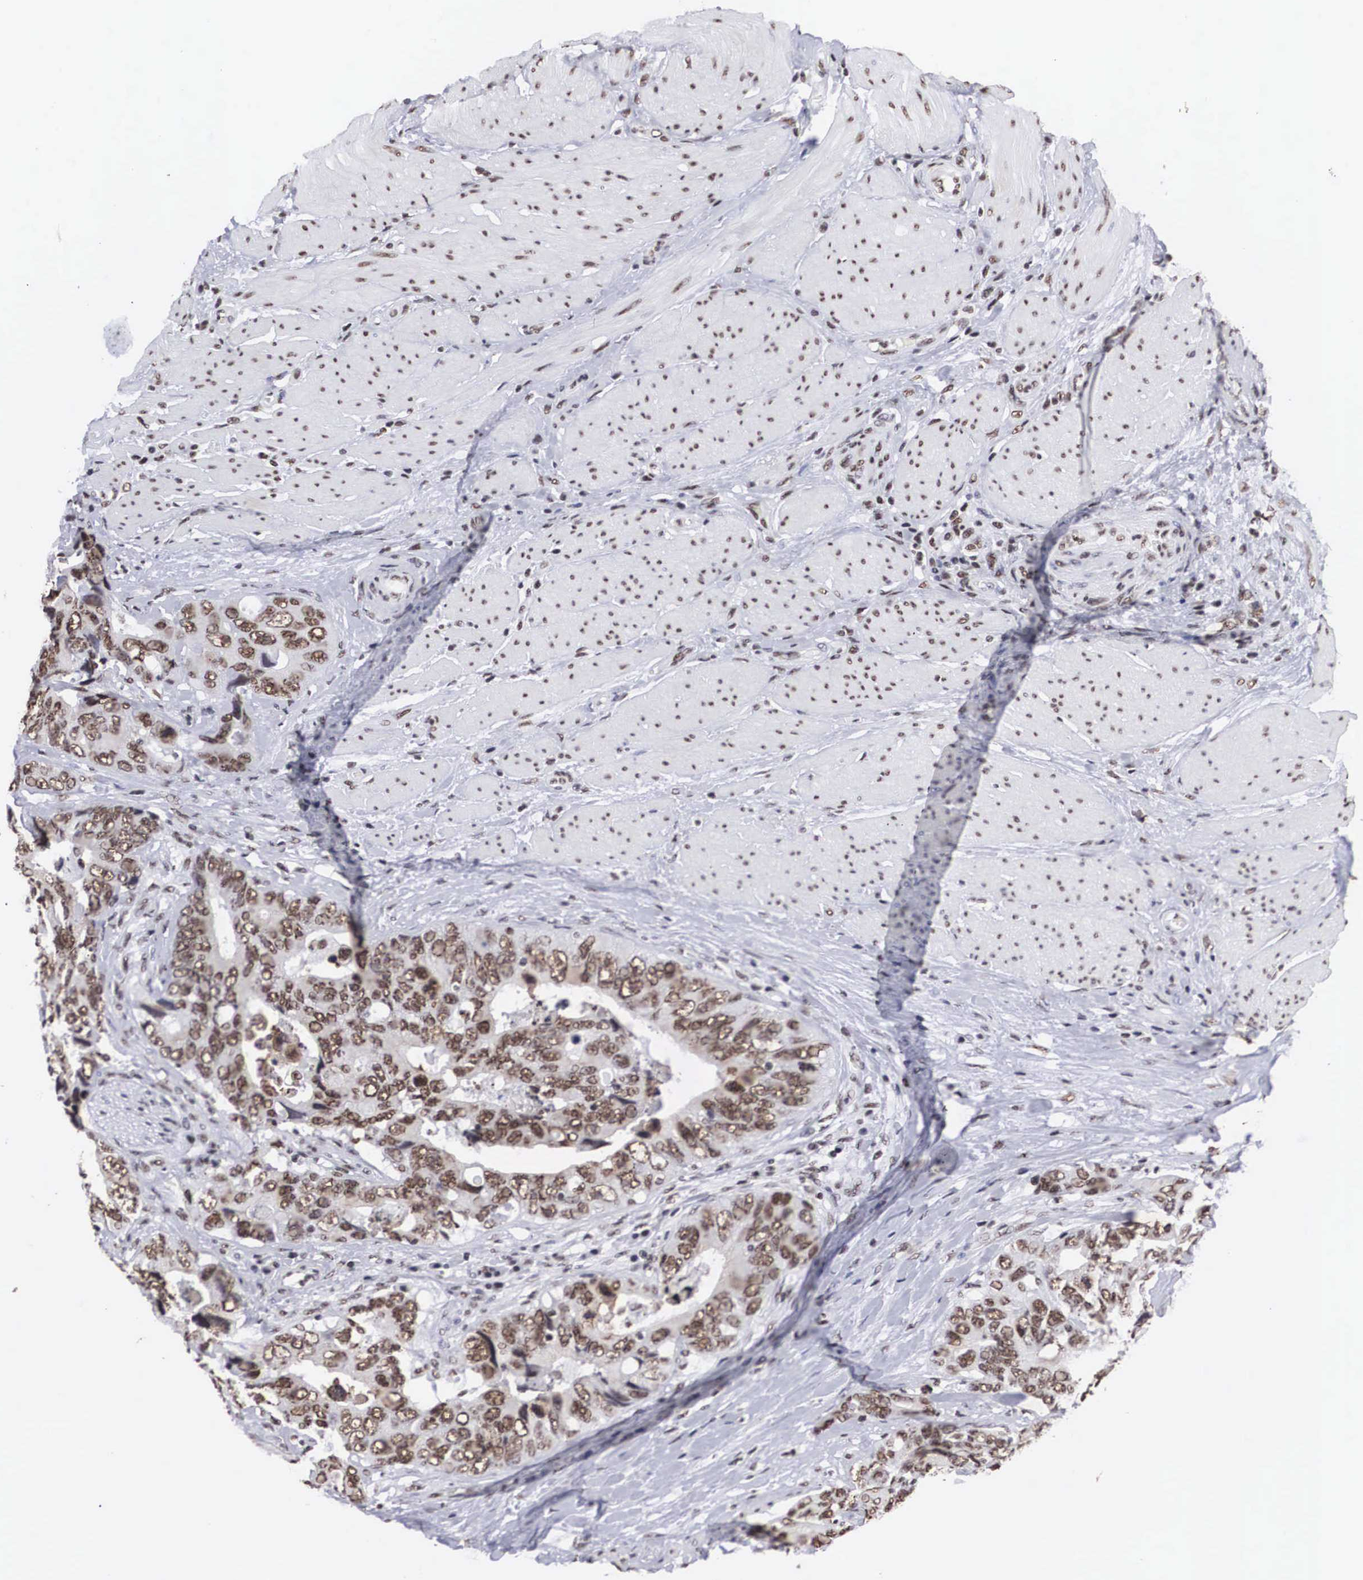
{"staining": {"intensity": "moderate", "quantity": ">75%", "location": "nuclear"}, "tissue": "colorectal cancer", "cell_type": "Tumor cells", "image_type": "cancer", "snomed": [{"axis": "morphology", "description": "Adenocarcinoma, NOS"}, {"axis": "topography", "description": "Rectum"}], "caption": "Protein expression analysis of human colorectal cancer reveals moderate nuclear staining in approximately >75% of tumor cells.", "gene": "ACIN1", "patient": {"sex": "female", "age": 67}}